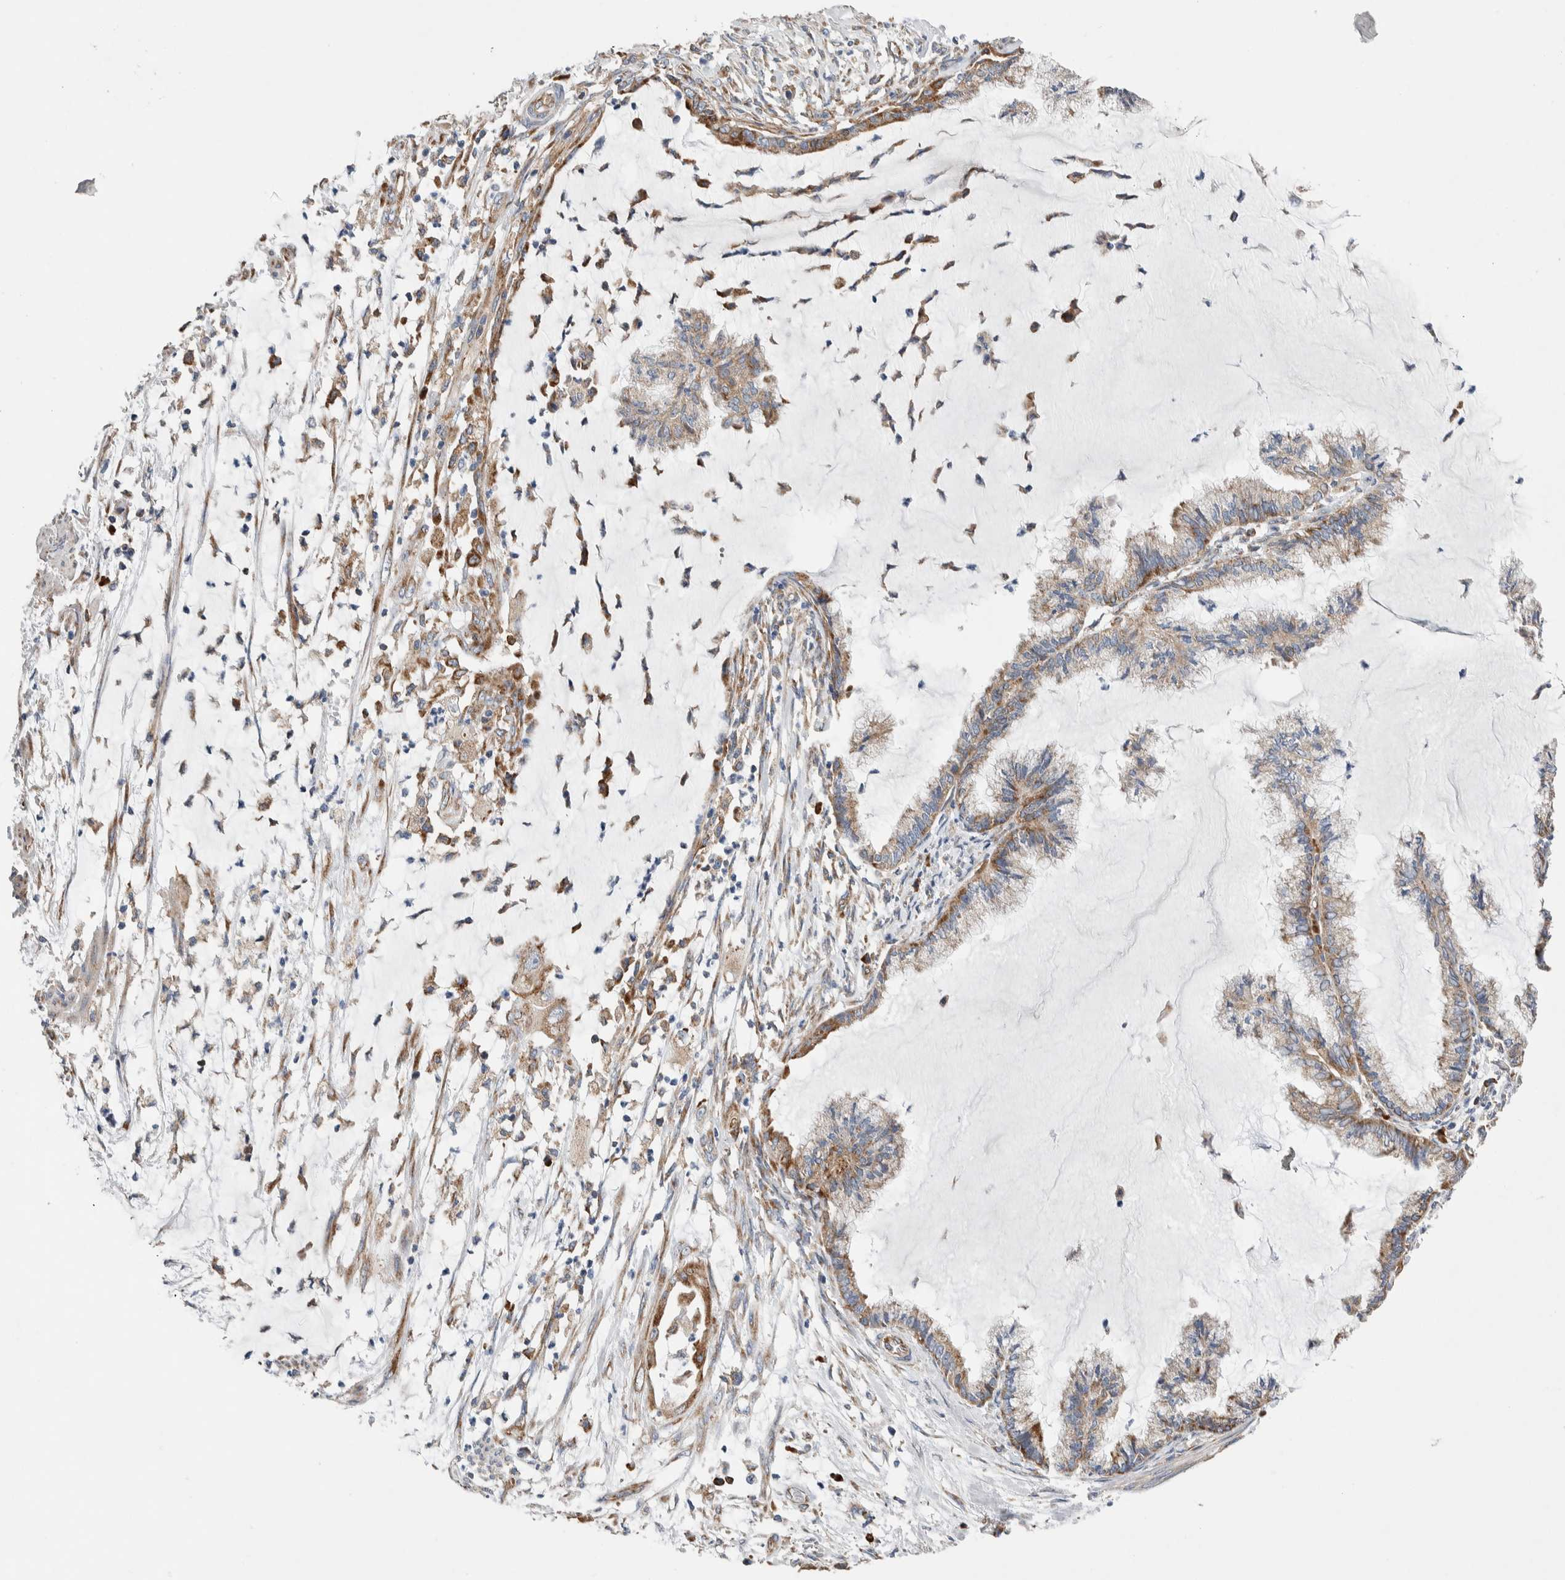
{"staining": {"intensity": "moderate", "quantity": "<25%", "location": "cytoplasmic/membranous"}, "tissue": "endometrial cancer", "cell_type": "Tumor cells", "image_type": "cancer", "snomed": [{"axis": "morphology", "description": "Adenocarcinoma, NOS"}, {"axis": "topography", "description": "Endometrium"}], "caption": "High-power microscopy captured an IHC photomicrograph of adenocarcinoma (endometrial), revealing moderate cytoplasmic/membranous expression in about <25% of tumor cells.", "gene": "RACK1", "patient": {"sex": "female", "age": 86}}